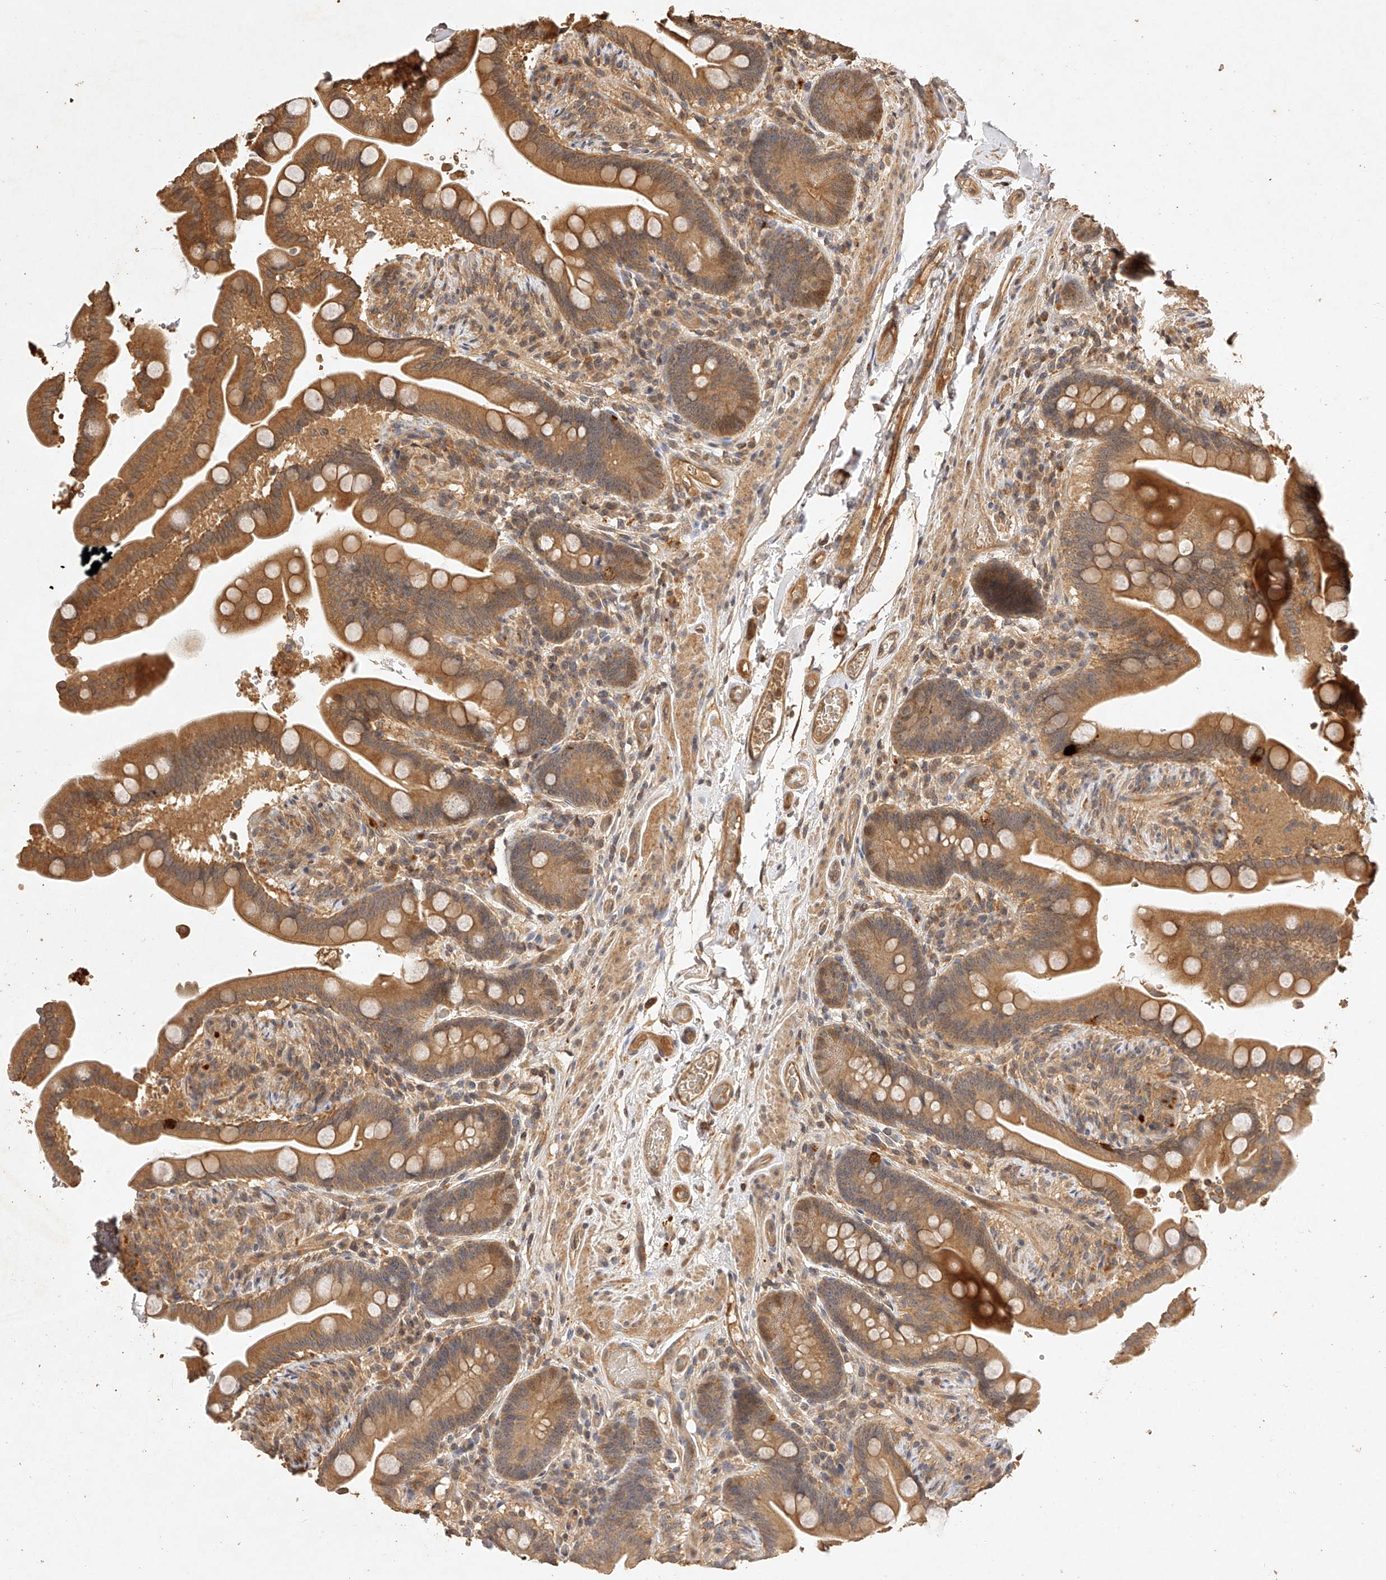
{"staining": {"intensity": "moderate", "quantity": ">75%", "location": "cytoplasmic/membranous"}, "tissue": "colon", "cell_type": "Endothelial cells", "image_type": "normal", "snomed": [{"axis": "morphology", "description": "Normal tissue, NOS"}, {"axis": "topography", "description": "Smooth muscle"}, {"axis": "topography", "description": "Colon"}], "caption": "This photomicrograph exhibits IHC staining of normal colon, with medium moderate cytoplasmic/membranous staining in about >75% of endothelial cells.", "gene": "NSMAF", "patient": {"sex": "male", "age": 73}}